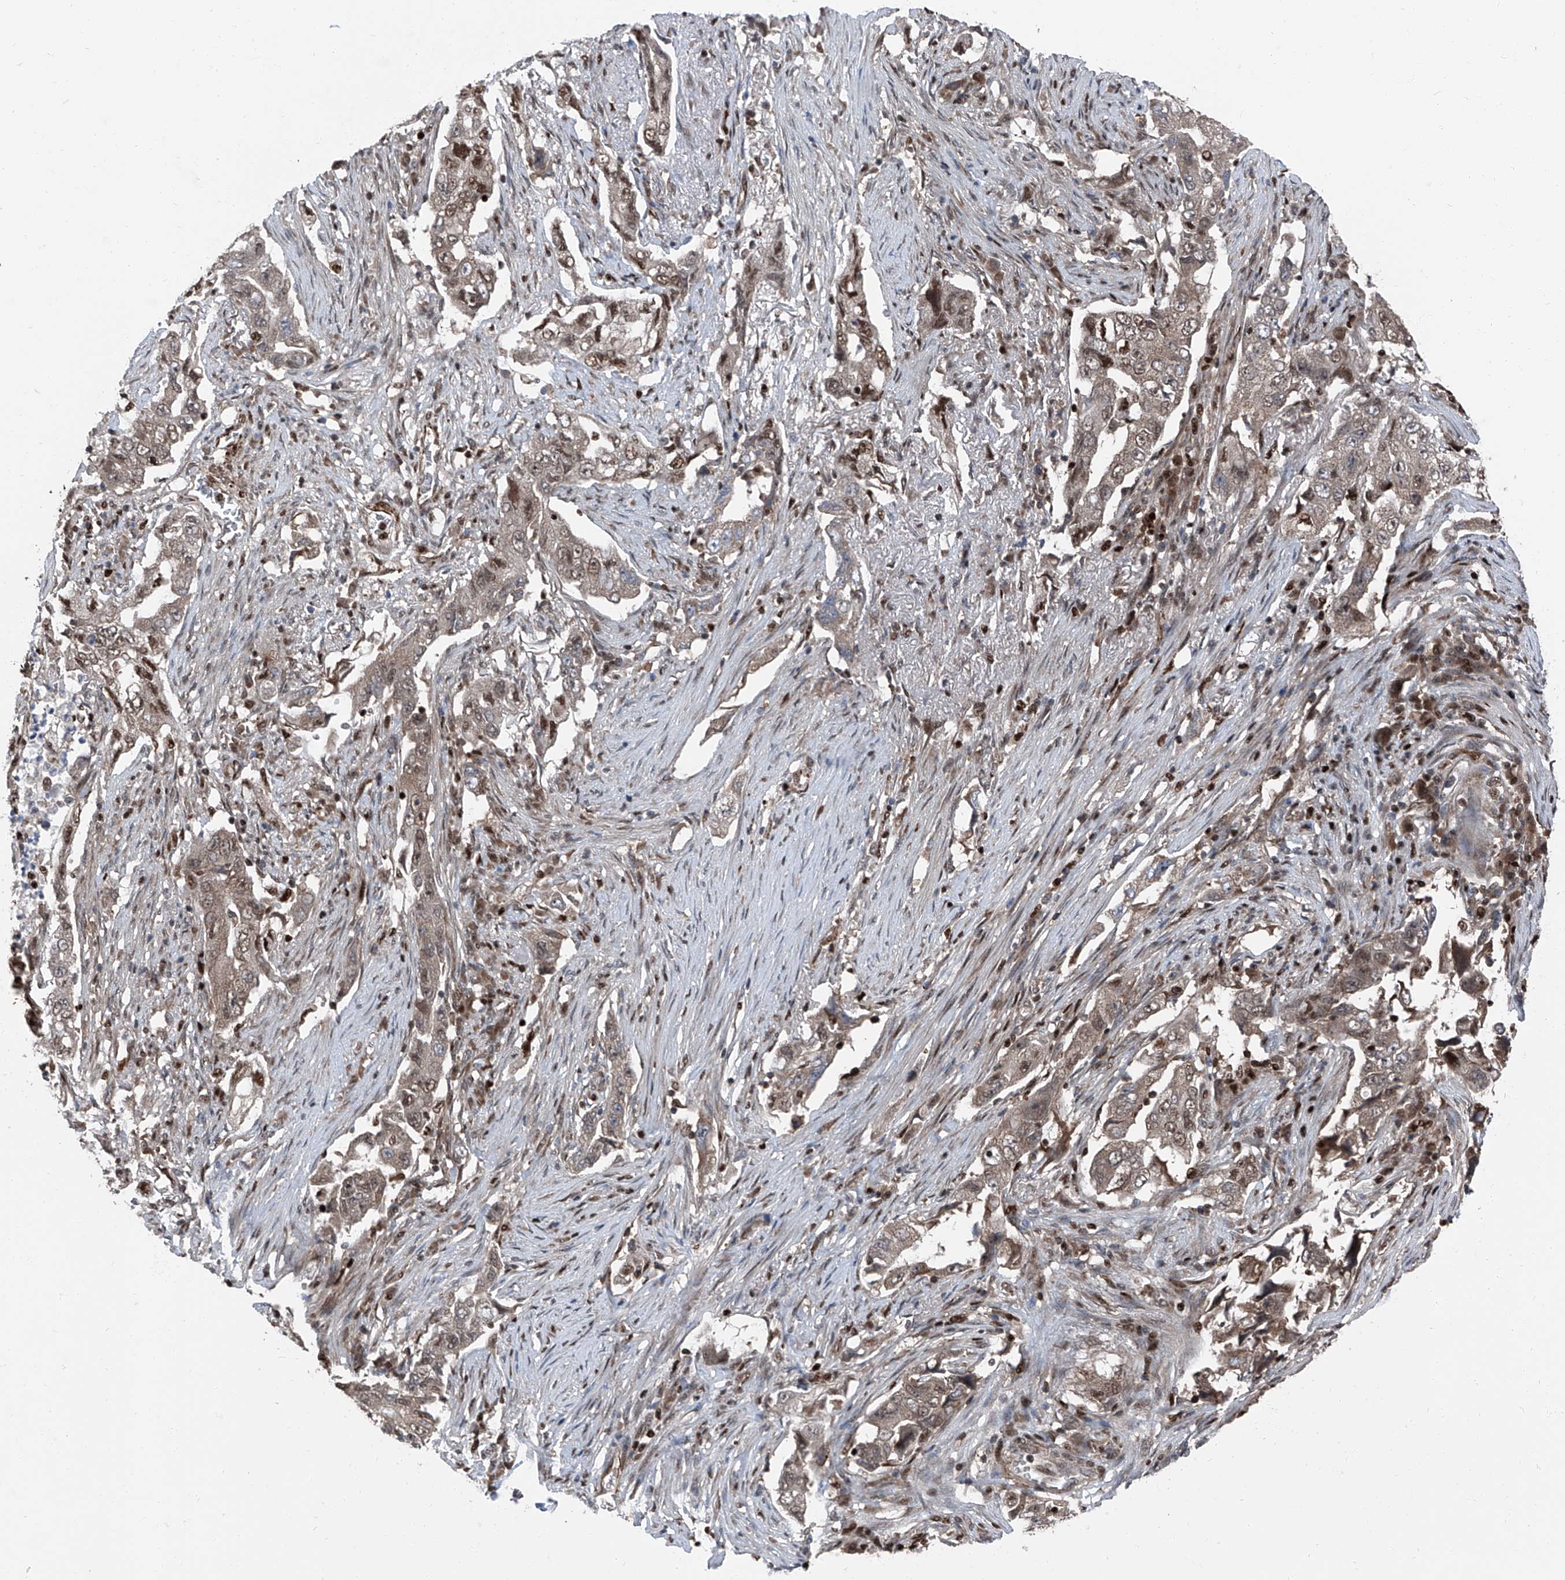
{"staining": {"intensity": "weak", "quantity": ">75%", "location": "cytoplasmic/membranous,nuclear"}, "tissue": "lung cancer", "cell_type": "Tumor cells", "image_type": "cancer", "snomed": [{"axis": "morphology", "description": "Adenocarcinoma, NOS"}, {"axis": "topography", "description": "Lung"}], "caption": "Protein staining by immunohistochemistry (IHC) exhibits weak cytoplasmic/membranous and nuclear positivity in about >75% of tumor cells in adenocarcinoma (lung). Immunohistochemistry stains the protein in brown and the nuclei are stained blue.", "gene": "FKBP5", "patient": {"sex": "female", "age": 51}}